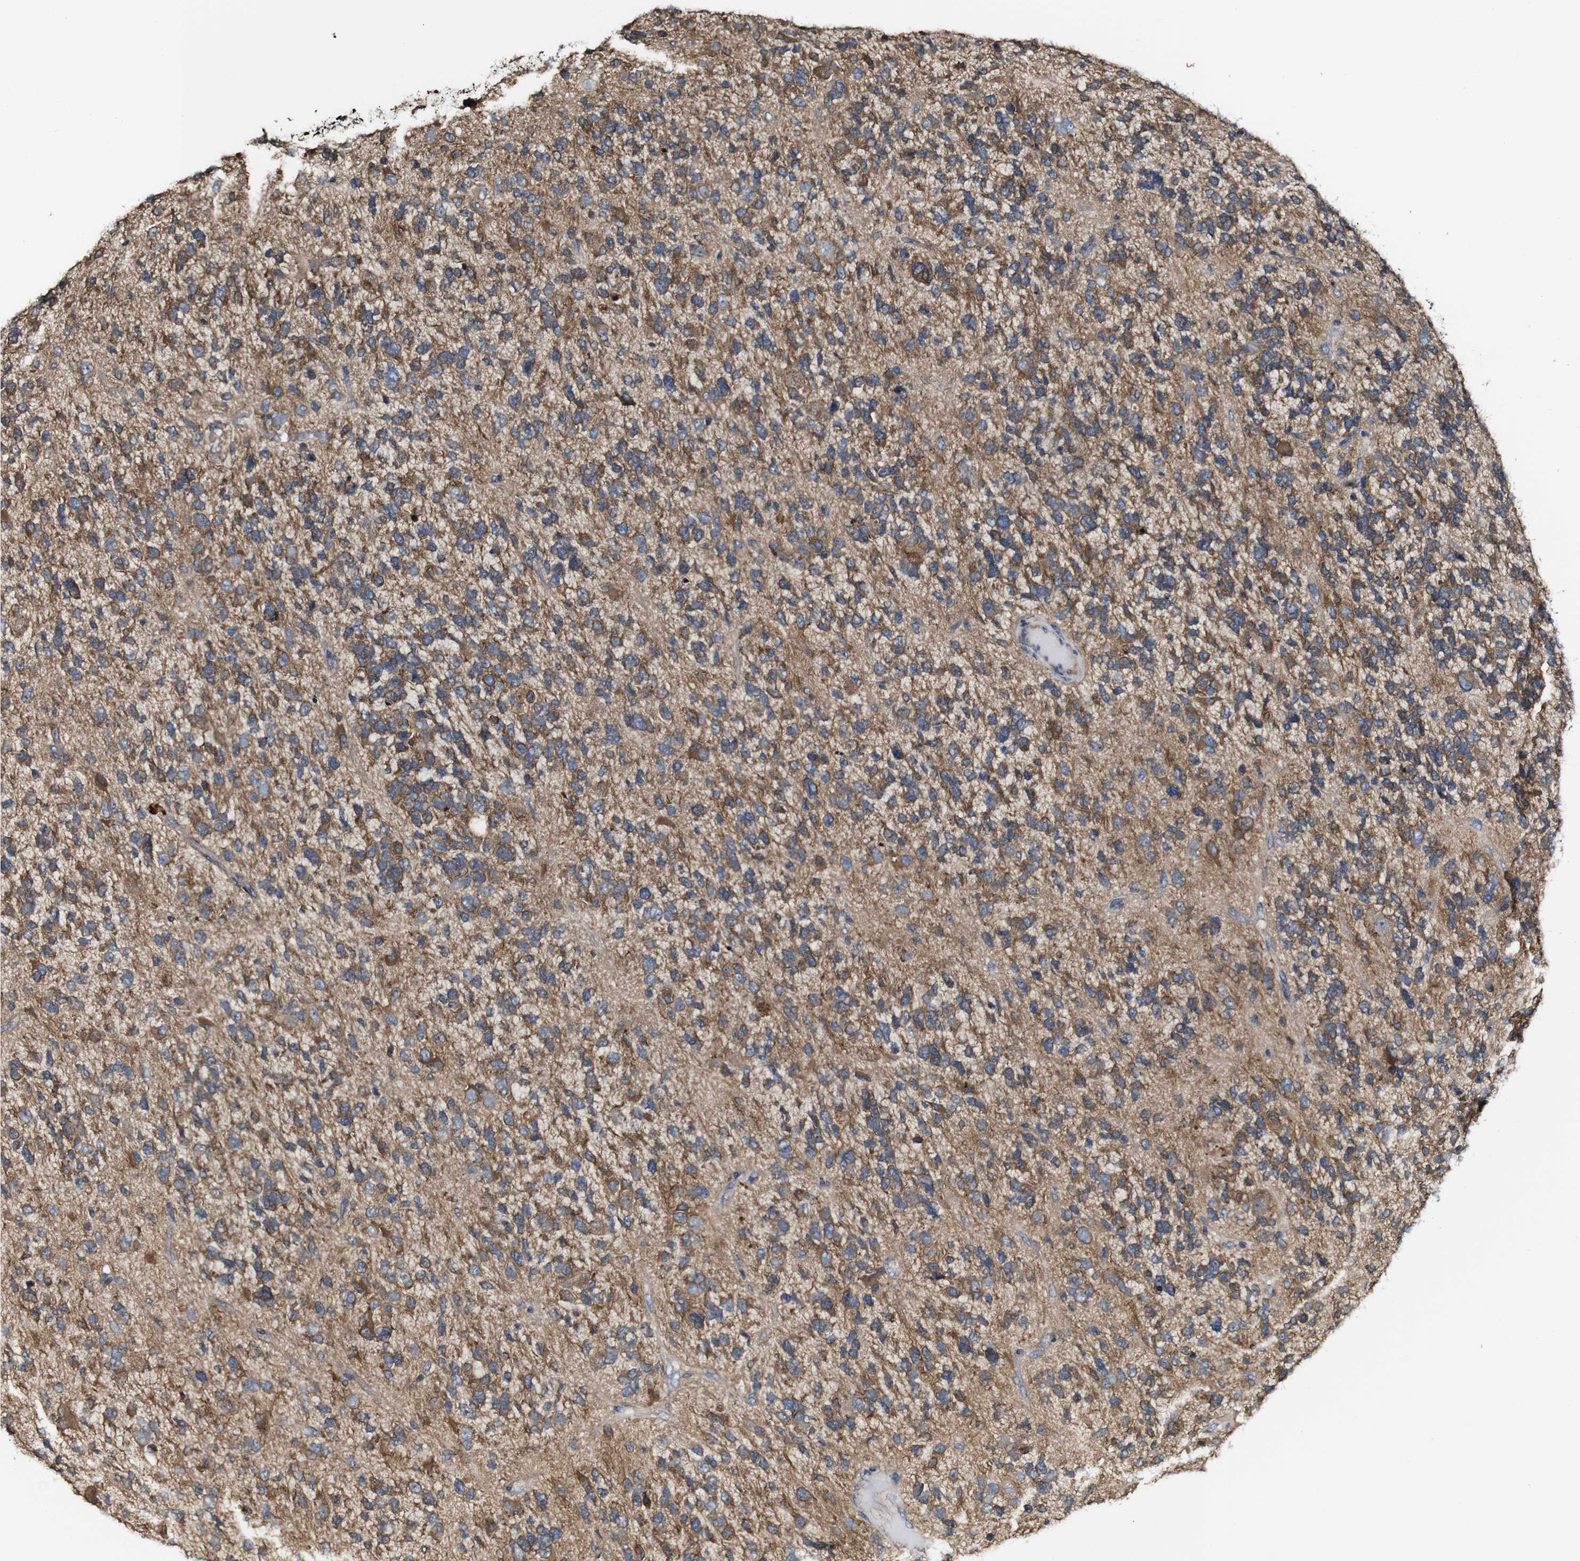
{"staining": {"intensity": "moderate", "quantity": ">75%", "location": "cytoplasmic/membranous"}, "tissue": "glioma", "cell_type": "Tumor cells", "image_type": "cancer", "snomed": [{"axis": "morphology", "description": "Glioma, malignant, High grade"}, {"axis": "topography", "description": "Brain"}], "caption": "This is an image of IHC staining of malignant glioma (high-grade), which shows moderate expression in the cytoplasmic/membranous of tumor cells.", "gene": "PTPRR", "patient": {"sex": "female", "age": 58}}